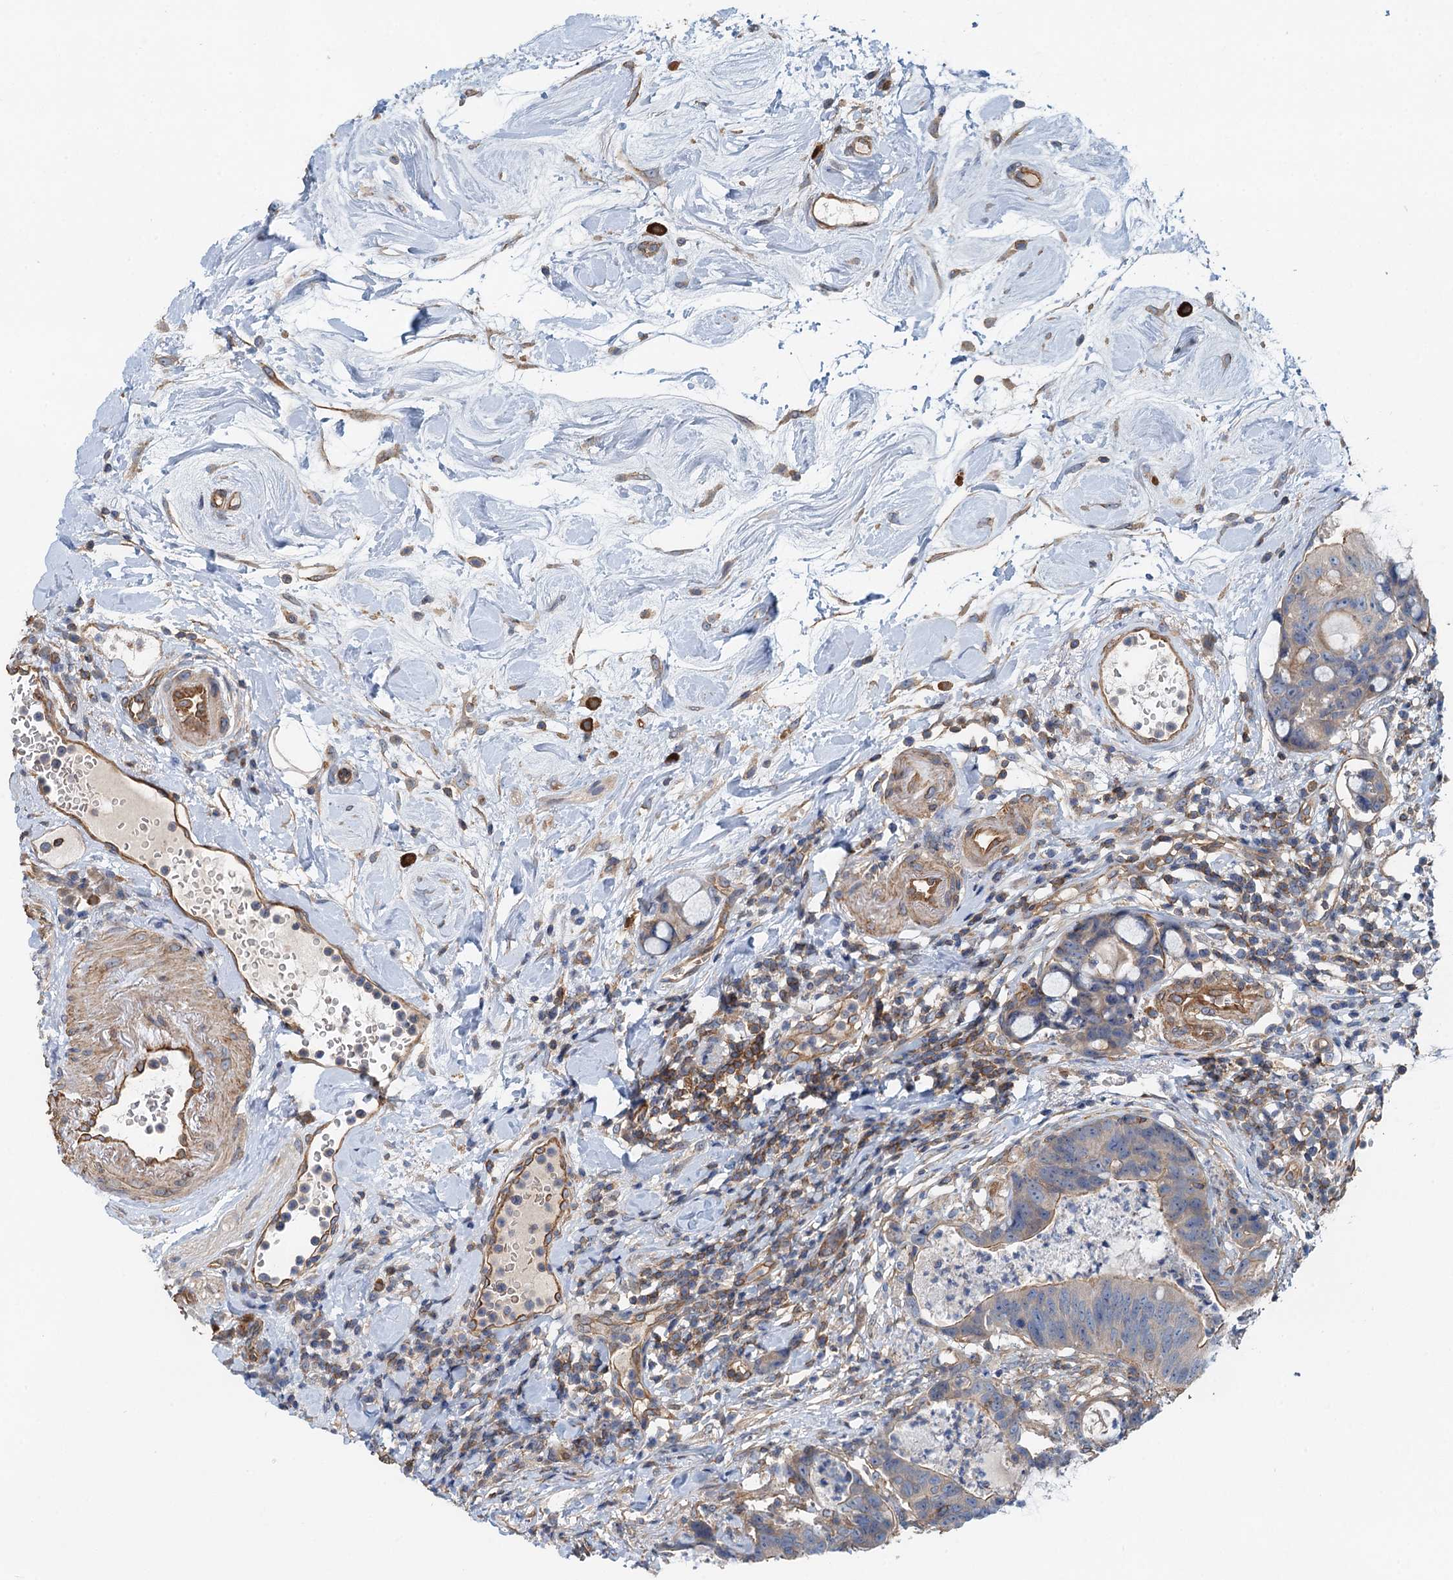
{"staining": {"intensity": "weak", "quantity": "<25%", "location": "cytoplasmic/membranous"}, "tissue": "colorectal cancer", "cell_type": "Tumor cells", "image_type": "cancer", "snomed": [{"axis": "morphology", "description": "Adenocarcinoma, NOS"}, {"axis": "topography", "description": "Colon"}], "caption": "Immunohistochemistry (IHC) micrograph of neoplastic tissue: human adenocarcinoma (colorectal) stained with DAB (3,3'-diaminobenzidine) reveals no significant protein positivity in tumor cells.", "gene": "ROGDI", "patient": {"sex": "female", "age": 82}}